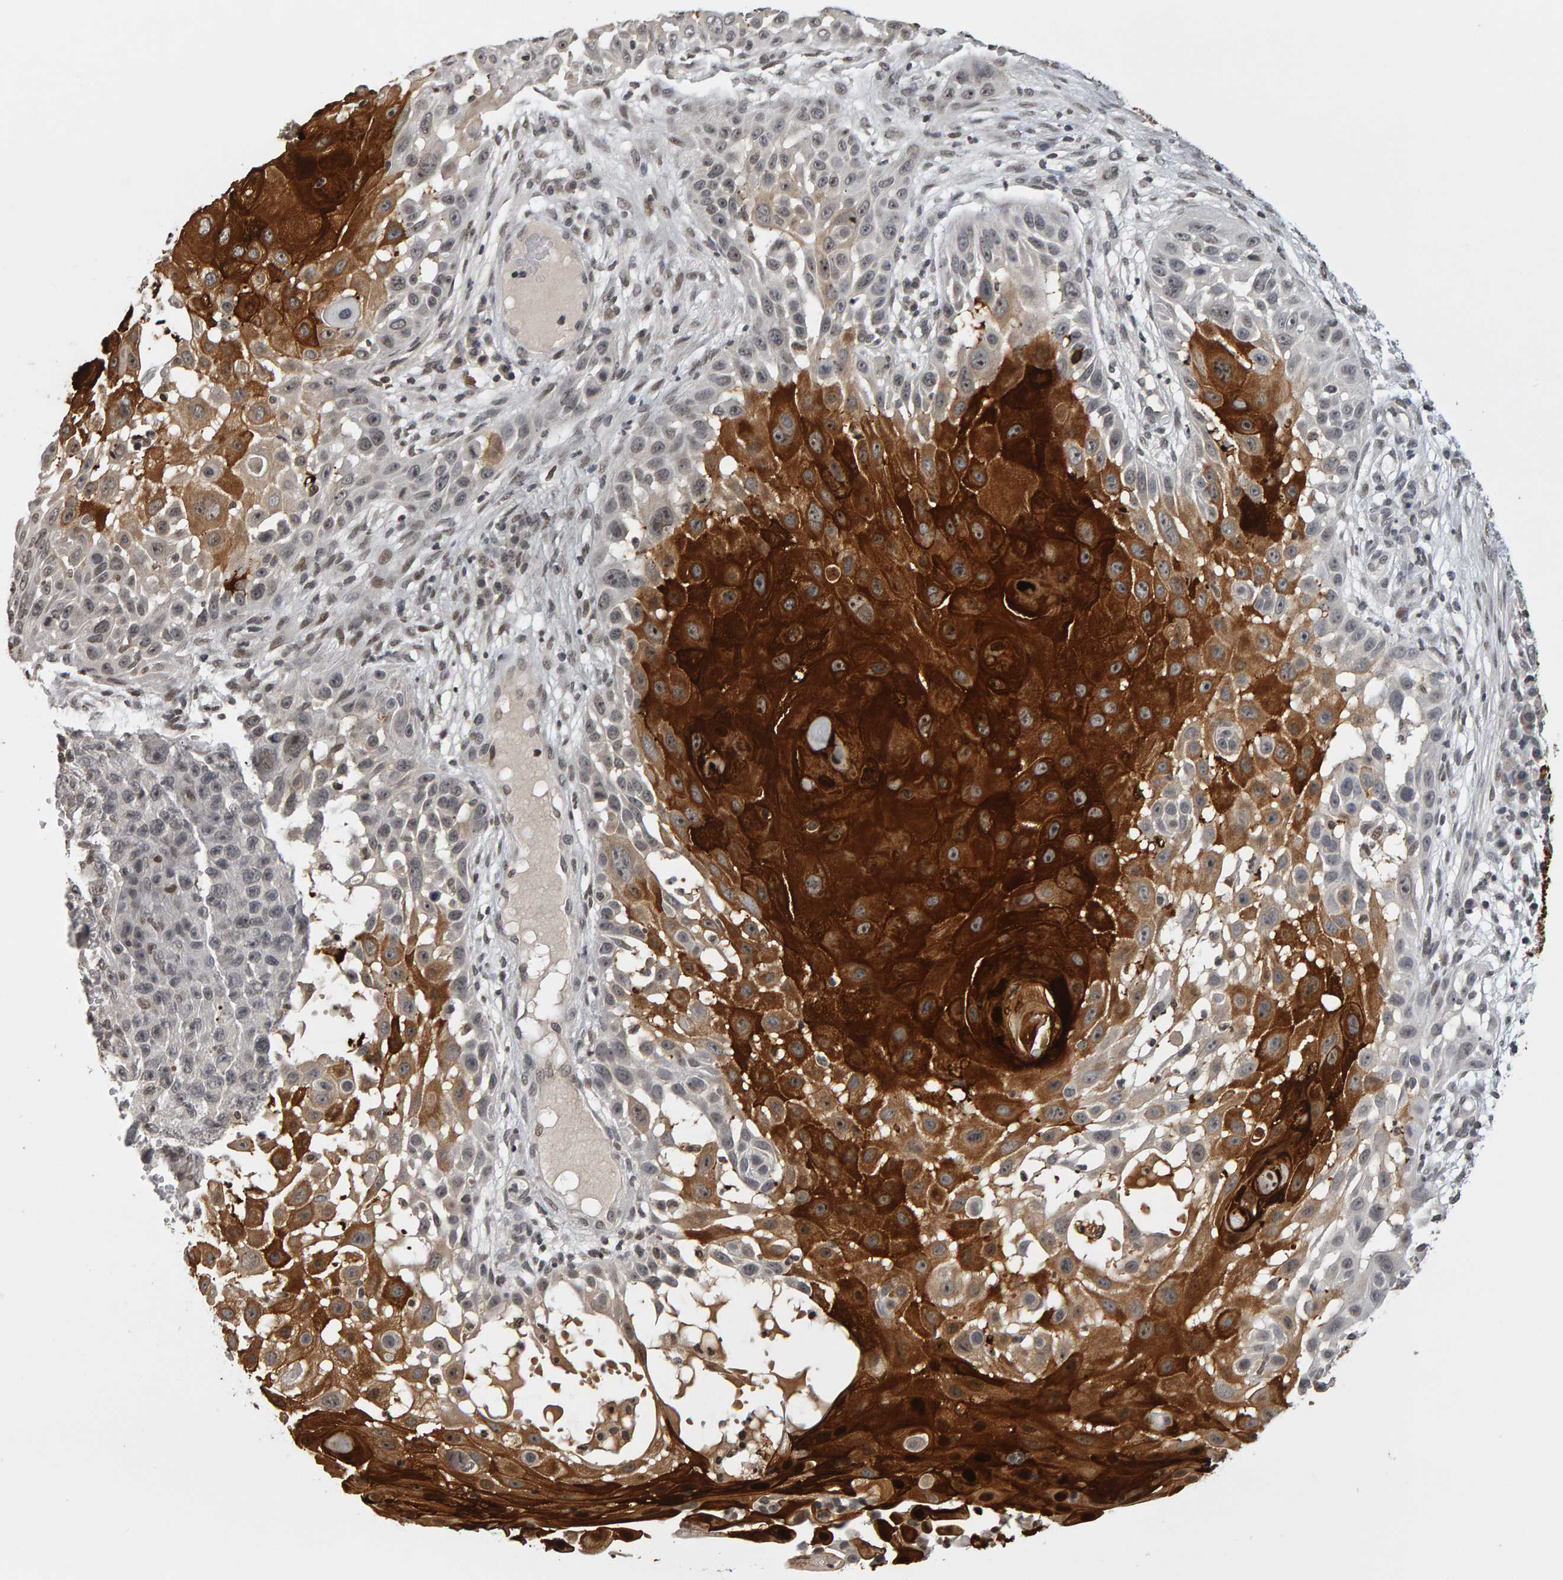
{"staining": {"intensity": "strong", "quantity": ">75%", "location": "cytoplasmic/membranous"}, "tissue": "skin cancer", "cell_type": "Tumor cells", "image_type": "cancer", "snomed": [{"axis": "morphology", "description": "Squamous cell carcinoma, NOS"}, {"axis": "topography", "description": "Skin"}], "caption": "This image exhibits immunohistochemistry staining of squamous cell carcinoma (skin), with high strong cytoplasmic/membranous positivity in approximately >75% of tumor cells.", "gene": "TRAM1", "patient": {"sex": "female", "age": 44}}